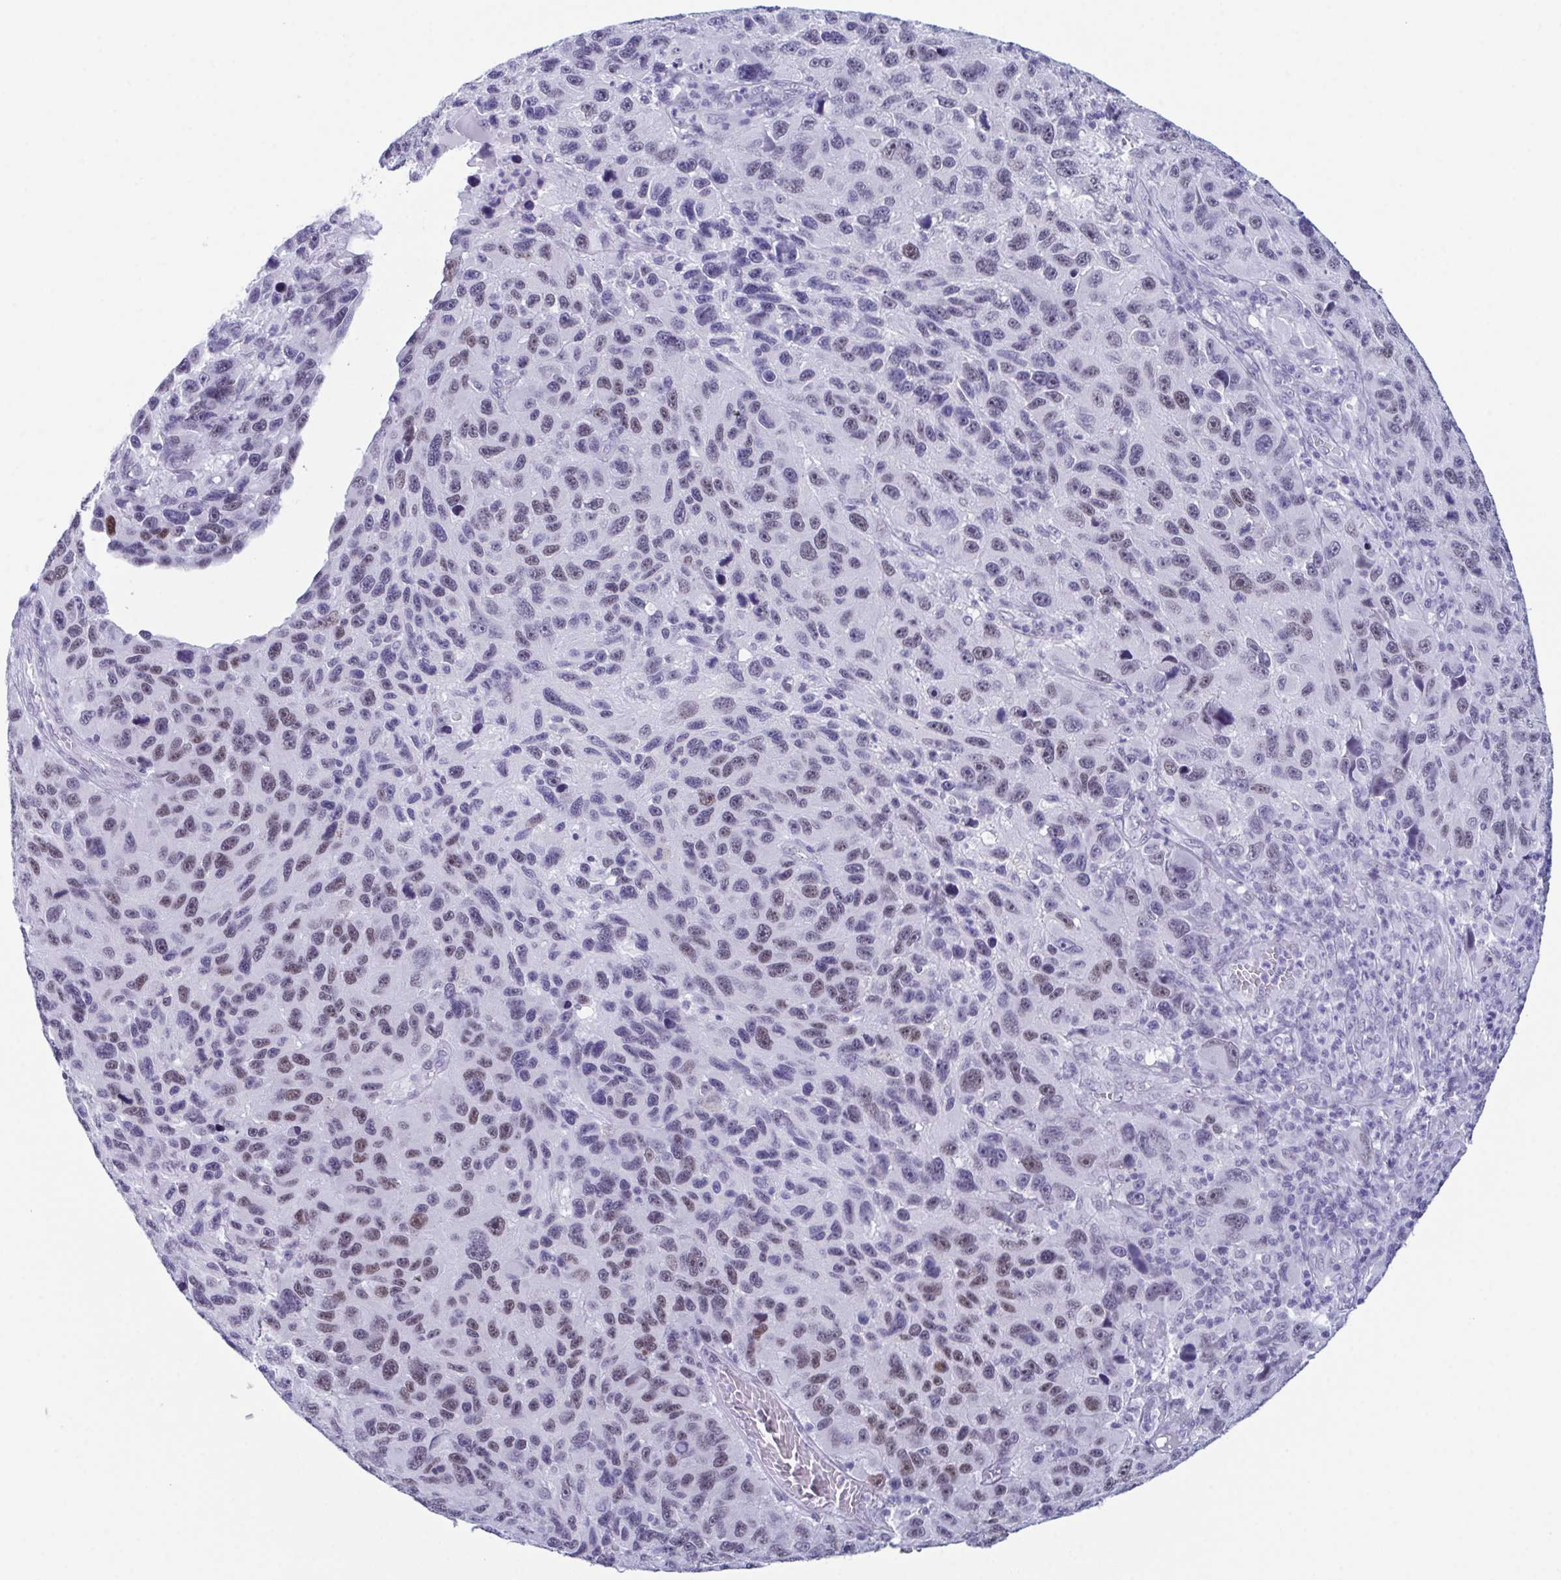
{"staining": {"intensity": "weak", "quantity": "25%-75%", "location": "nuclear"}, "tissue": "melanoma", "cell_type": "Tumor cells", "image_type": "cancer", "snomed": [{"axis": "morphology", "description": "Malignant melanoma, NOS"}, {"axis": "topography", "description": "Skin"}], "caption": "Protein staining by IHC demonstrates weak nuclear expression in about 25%-75% of tumor cells in malignant melanoma.", "gene": "SUGP2", "patient": {"sex": "male", "age": 53}}